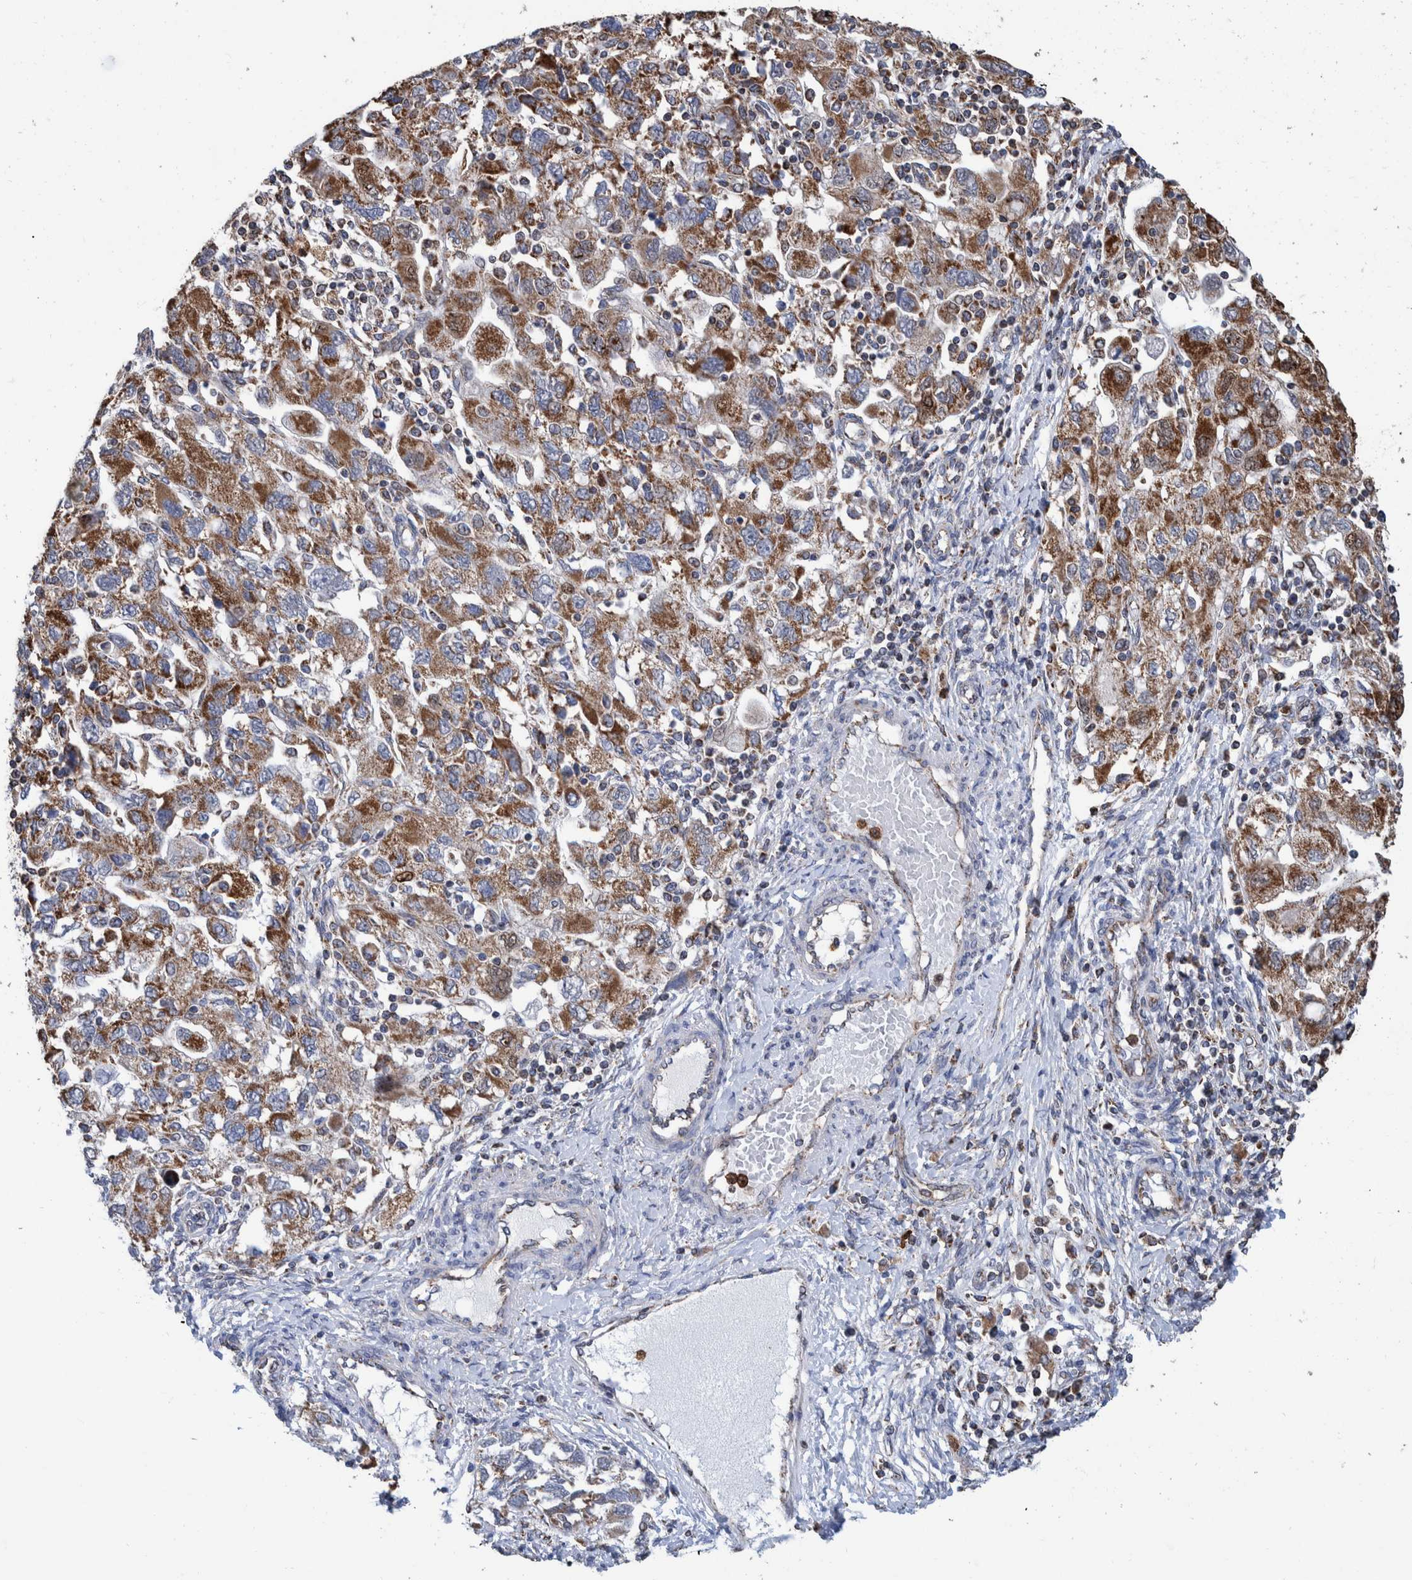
{"staining": {"intensity": "moderate", "quantity": ">75%", "location": "cytoplasmic/membranous"}, "tissue": "ovarian cancer", "cell_type": "Tumor cells", "image_type": "cancer", "snomed": [{"axis": "morphology", "description": "Carcinoma, NOS"}, {"axis": "morphology", "description": "Cystadenocarcinoma, serous, NOS"}, {"axis": "topography", "description": "Ovary"}], "caption": "Immunohistochemistry (IHC) histopathology image of neoplastic tissue: ovarian cancer (carcinoma) stained using IHC displays medium levels of moderate protein expression localized specifically in the cytoplasmic/membranous of tumor cells, appearing as a cytoplasmic/membranous brown color.", "gene": "DECR1", "patient": {"sex": "female", "age": 69}}